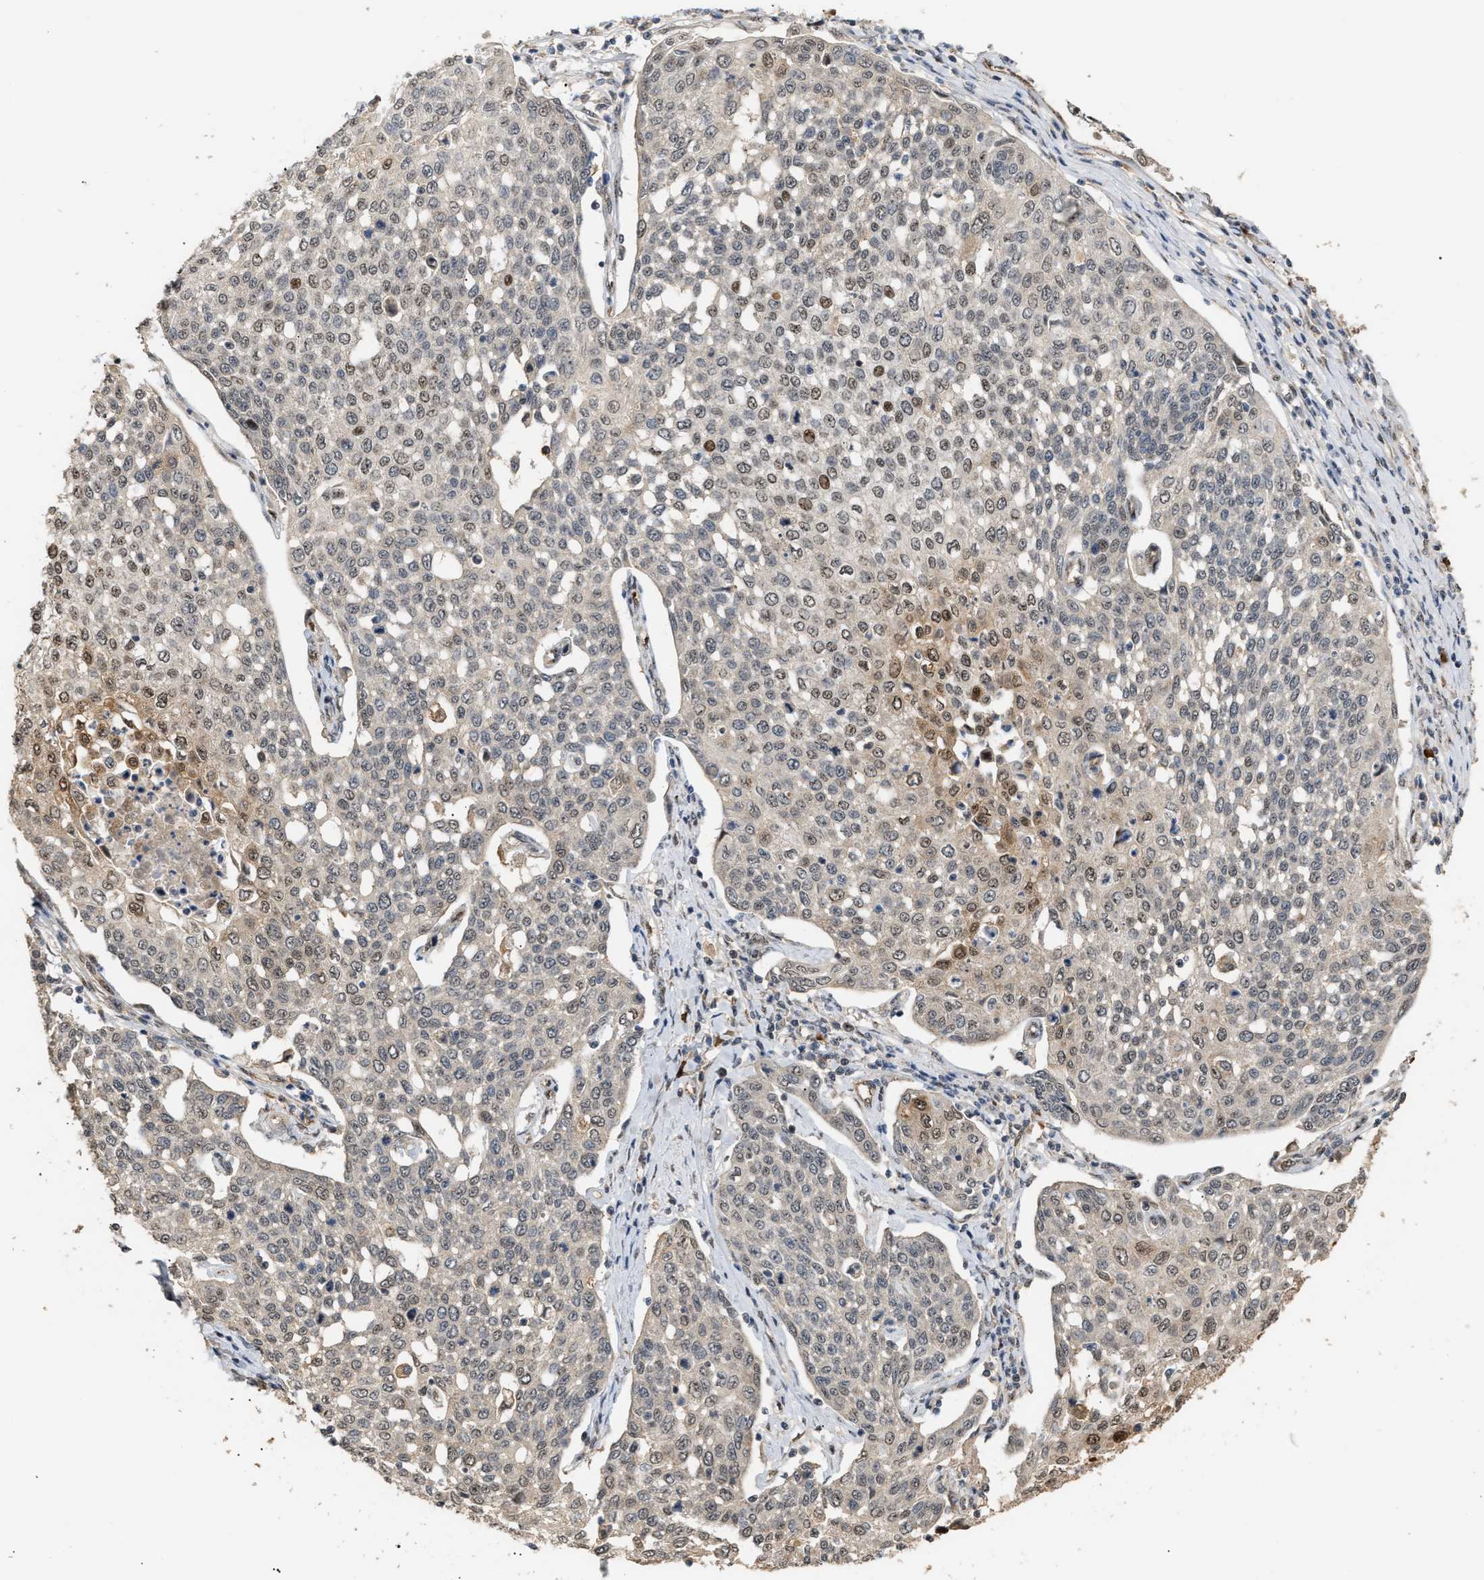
{"staining": {"intensity": "weak", "quantity": "<25%", "location": "nuclear"}, "tissue": "cervical cancer", "cell_type": "Tumor cells", "image_type": "cancer", "snomed": [{"axis": "morphology", "description": "Squamous cell carcinoma, NOS"}, {"axis": "topography", "description": "Cervix"}], "caption": "Squamous cell carcinoma (cervical) stained for a protein using IHC demonstrates no expression tumor cells.", "gene": "ZFAND5", "patient": {"sex": "female", "age": 34}}